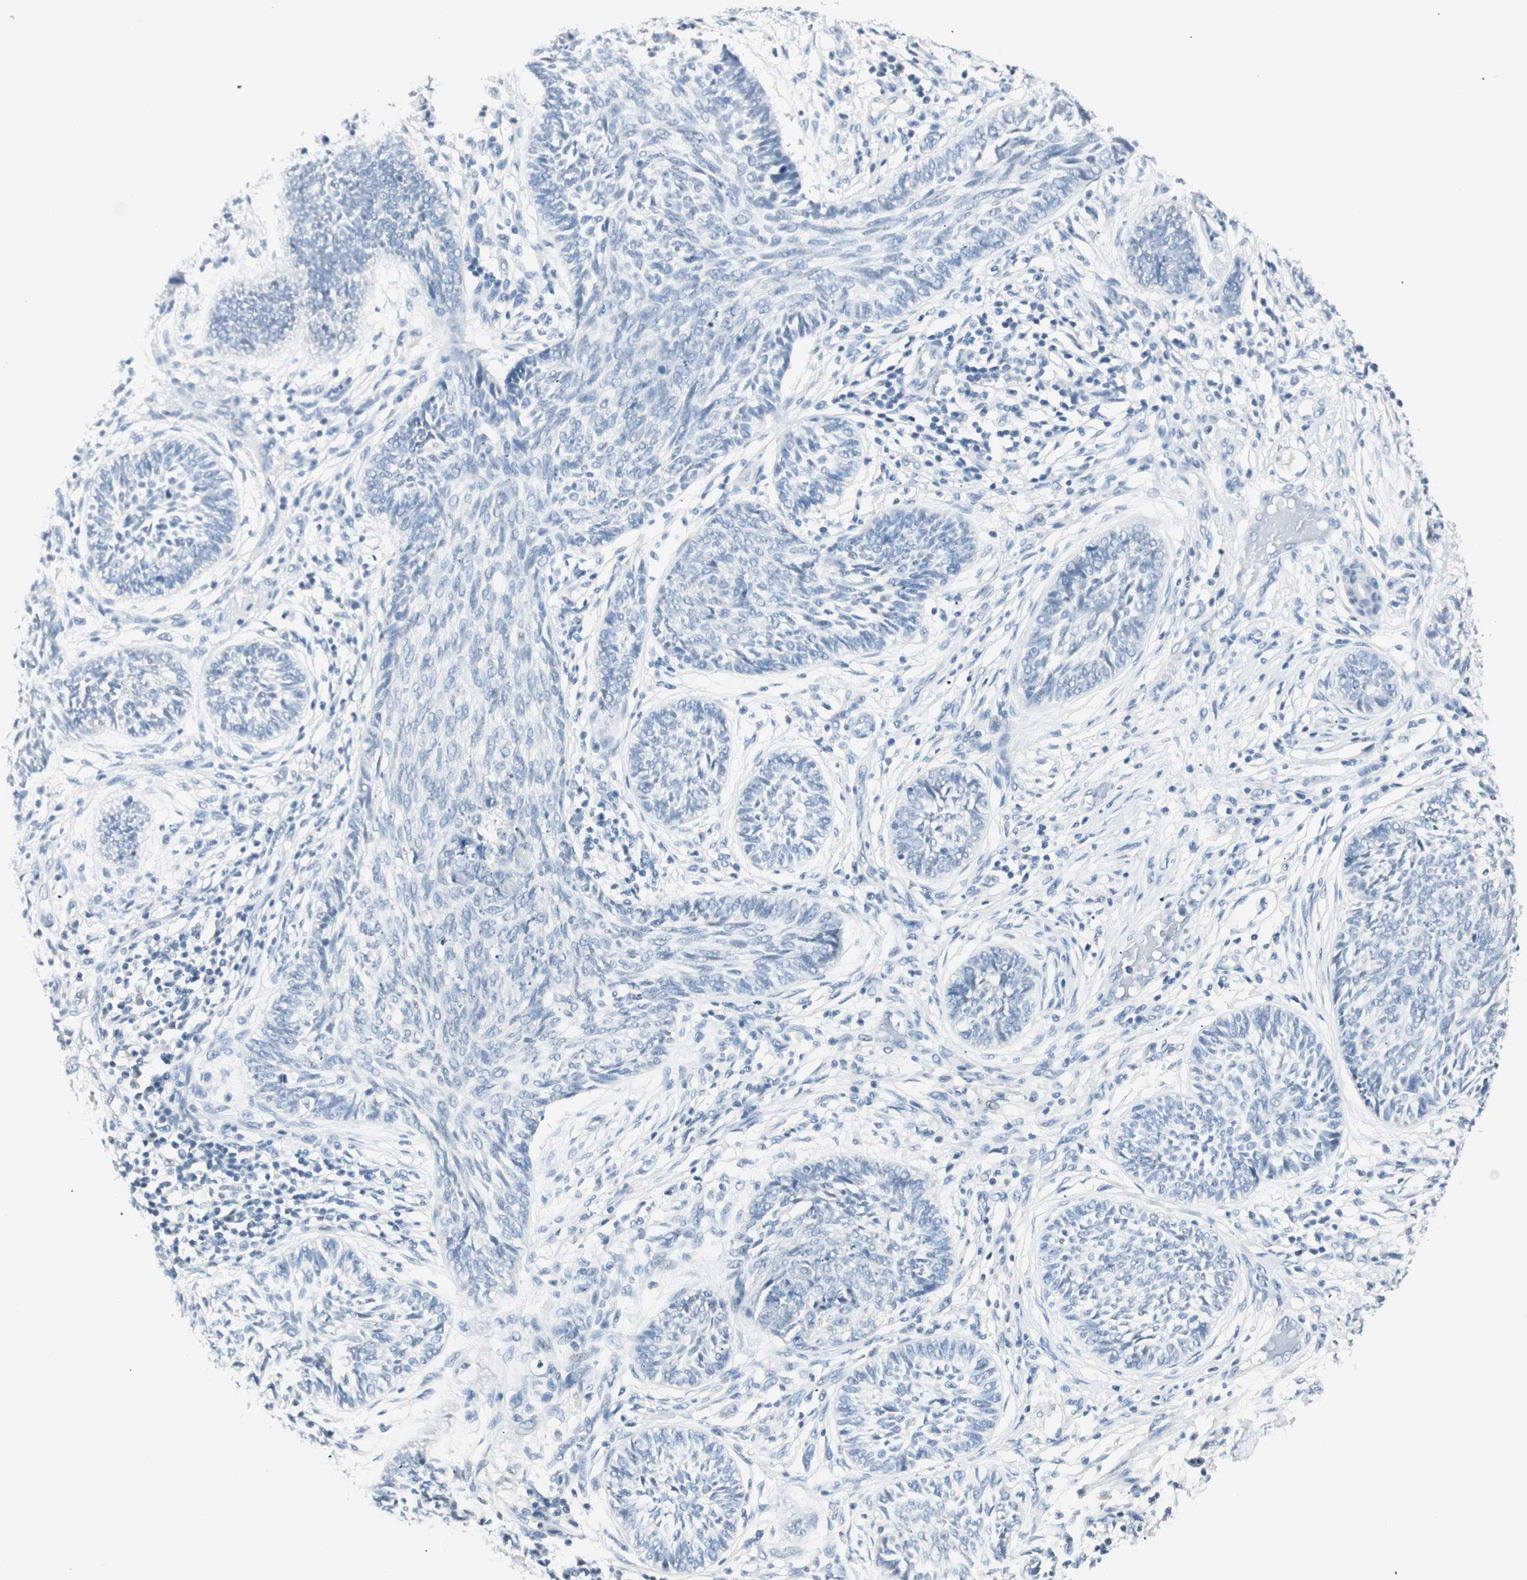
{"staining": {"intensity": "negative", "quantity": "none", "location": "none"}, "tissue": "skin cancer", "cell_type": "Tumor cells", "image_type": "cancer", "snomed": [{"axis": "morphology", "description": "Papilloma, NOS"}, {"axis": "morphology", "description": "Basal cell carcinoma"}, {"axis": "topography", "description": "Skin"}], "caption": "High magnification brightfield microscopy of skin basal cell carcinoma stained with DAB (brown) and counterstained with hematoxylin (blue): tumor cells show no significant expression.", "gene": "HOXB13", "patient": {"sex": "male", "age": 87}}